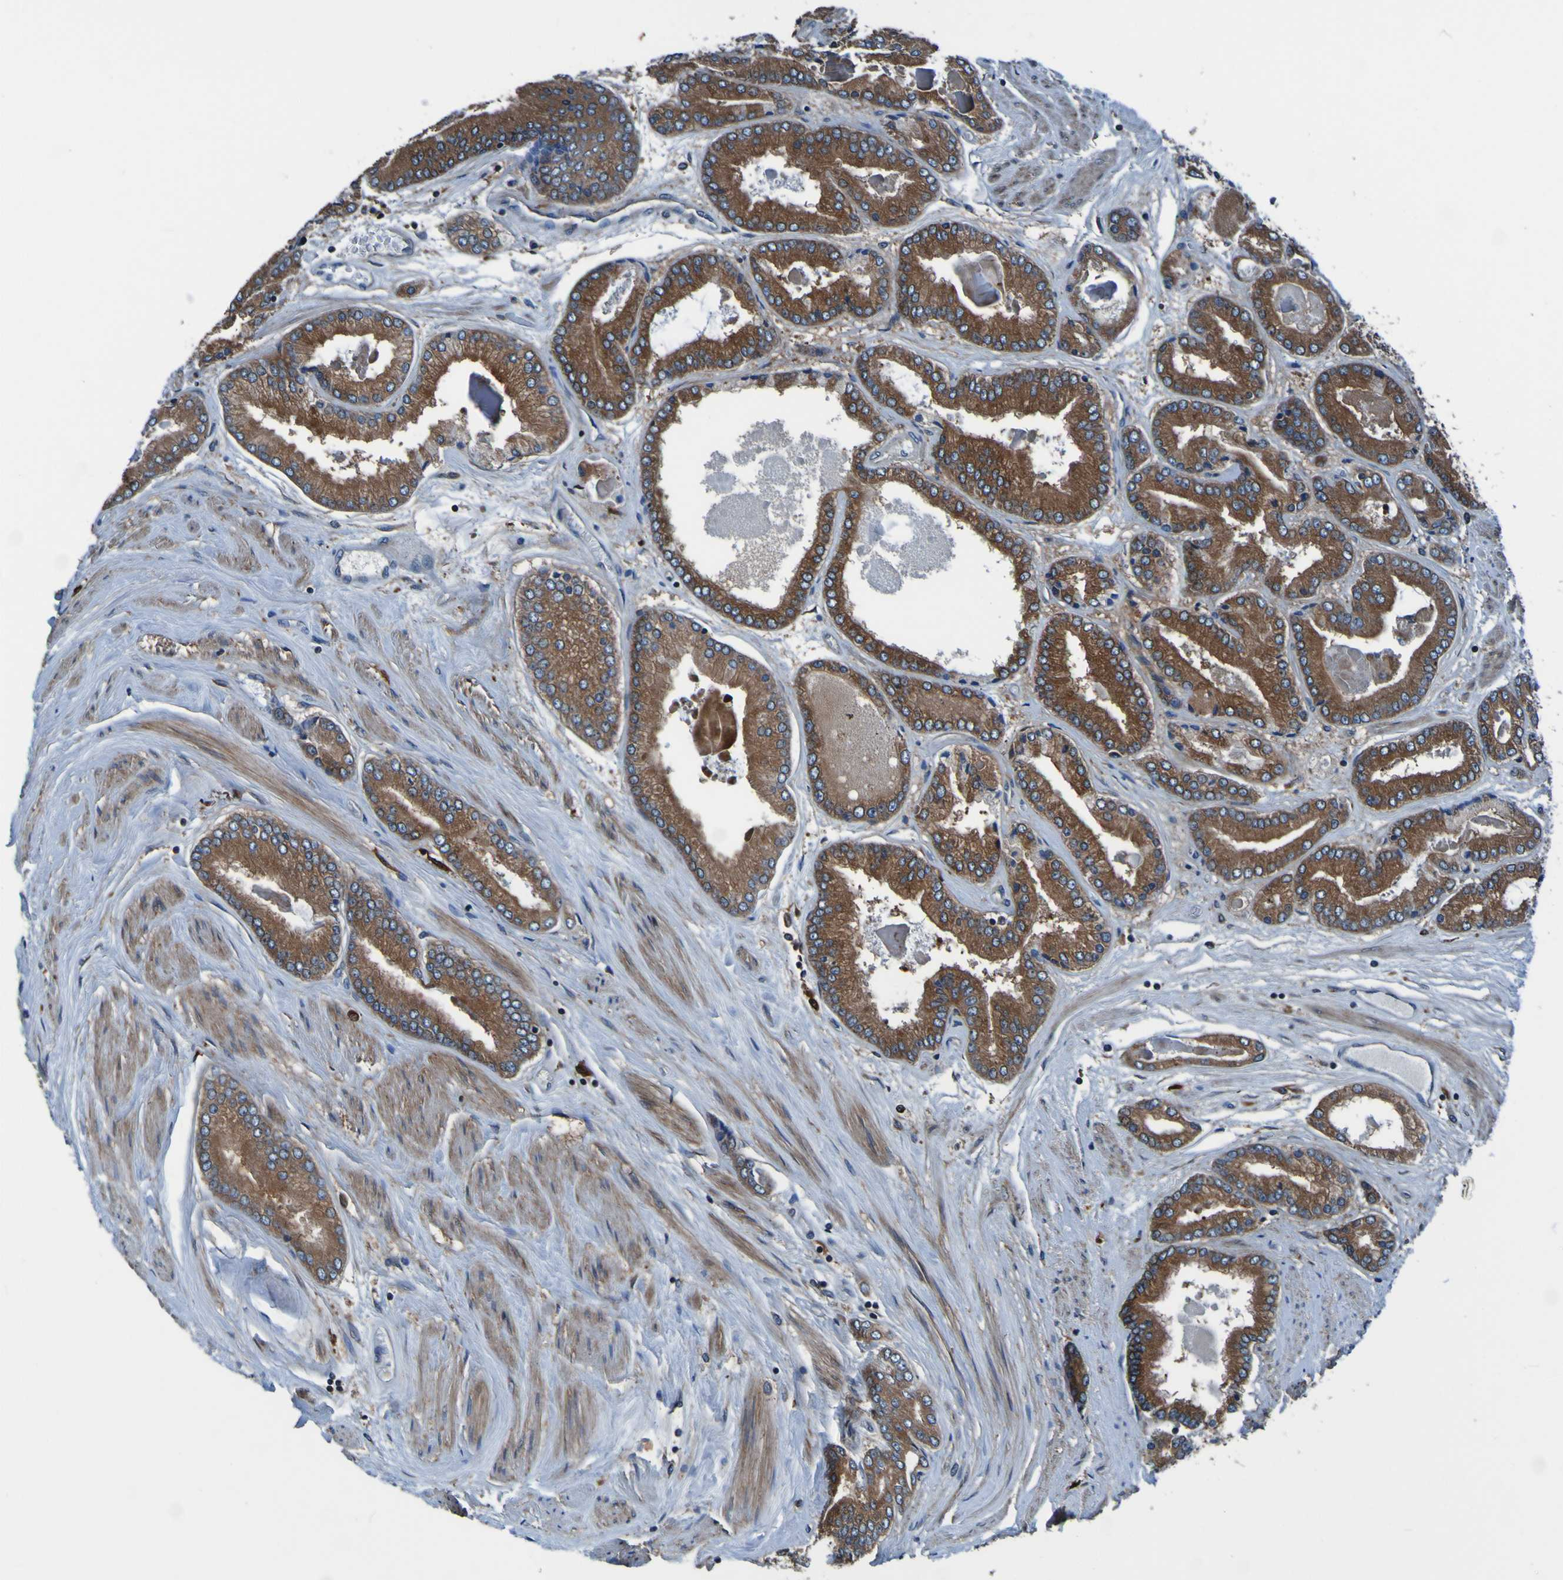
{"staining": {"intensity": "strong", "quantity": ">75%", "location": "cytoplasmic/membranous"}, "tissue": "prostate cancer", "cell_type": "Tumor cells", "image_type": "cancer", "snomed": [{"axis": "morphology", "description": "Adenocarcinoma, High grade"}, {"axis": "topography", "description": "Prostate"}], "caption": "This image demonstrates immunohistochemistry staining of prostate cancer, with high strong cytoplasmic/membranous positivity in about >75% of tumor cells.", "gene": "RAB5B", "patient": {"sex": "male", "age": 59}}